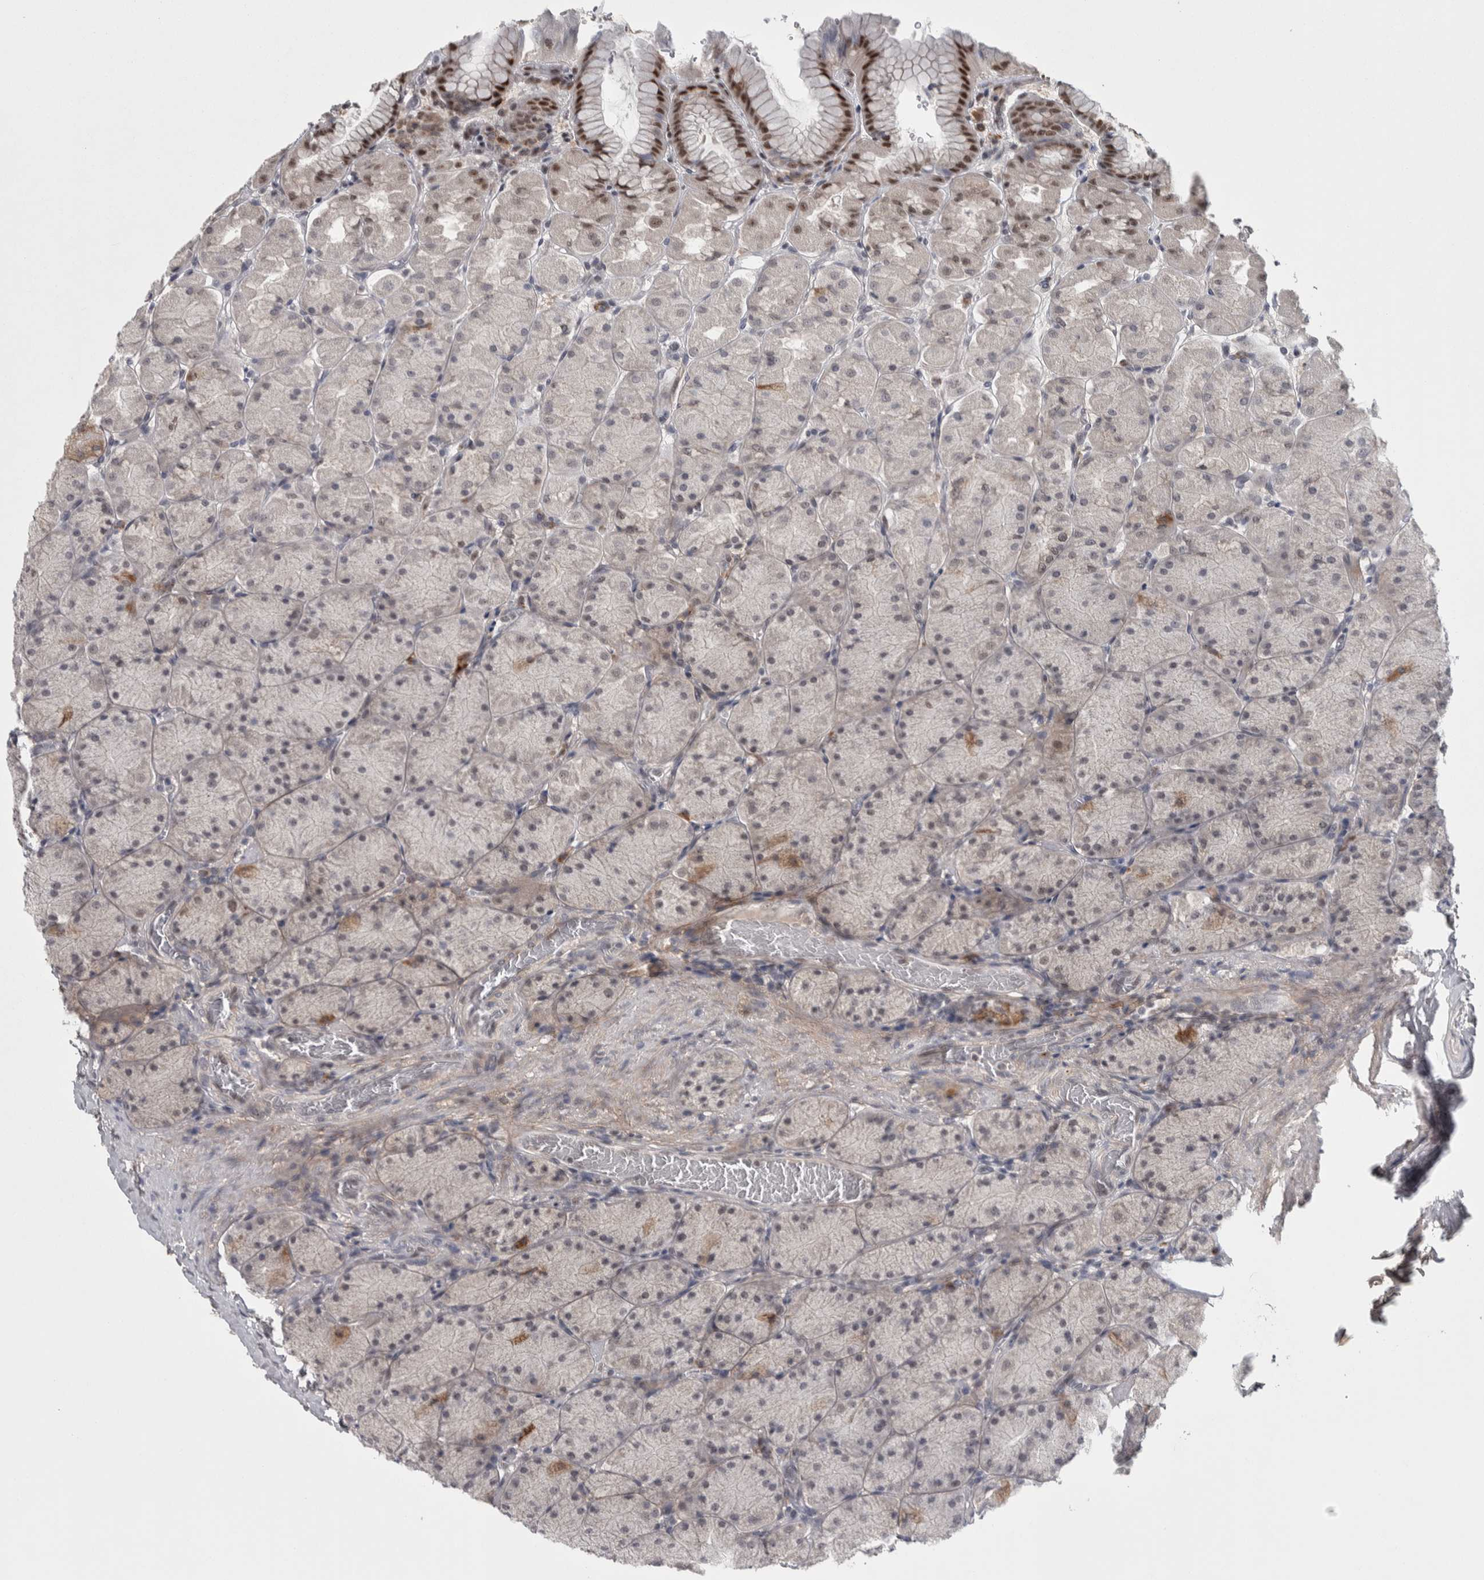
{"staining": {"intensity": "strong", "quantity": "<25%", "location": "nuclear"}, "tissue": "stomach", "cell_type": "Glandular cells", "image_type": "normal", "snomed": [{"axis": "morphology", "description": "Normal tissue, NOS"}, {"axis": "topography", "description": "Stomach, upper"}], "caption": "Stomach stained with IHC shows strong nuclear staining in about <25% of glandular cells. The staining was performed using DAB (3,3'-diaminobenzidine) to visualize the protein expression in brown, while the nuclei were stained in blue with hematoxylin (Magnification: 20x).", "gene": "ASPN", "patient": {"sex": "female", "age": 56}}